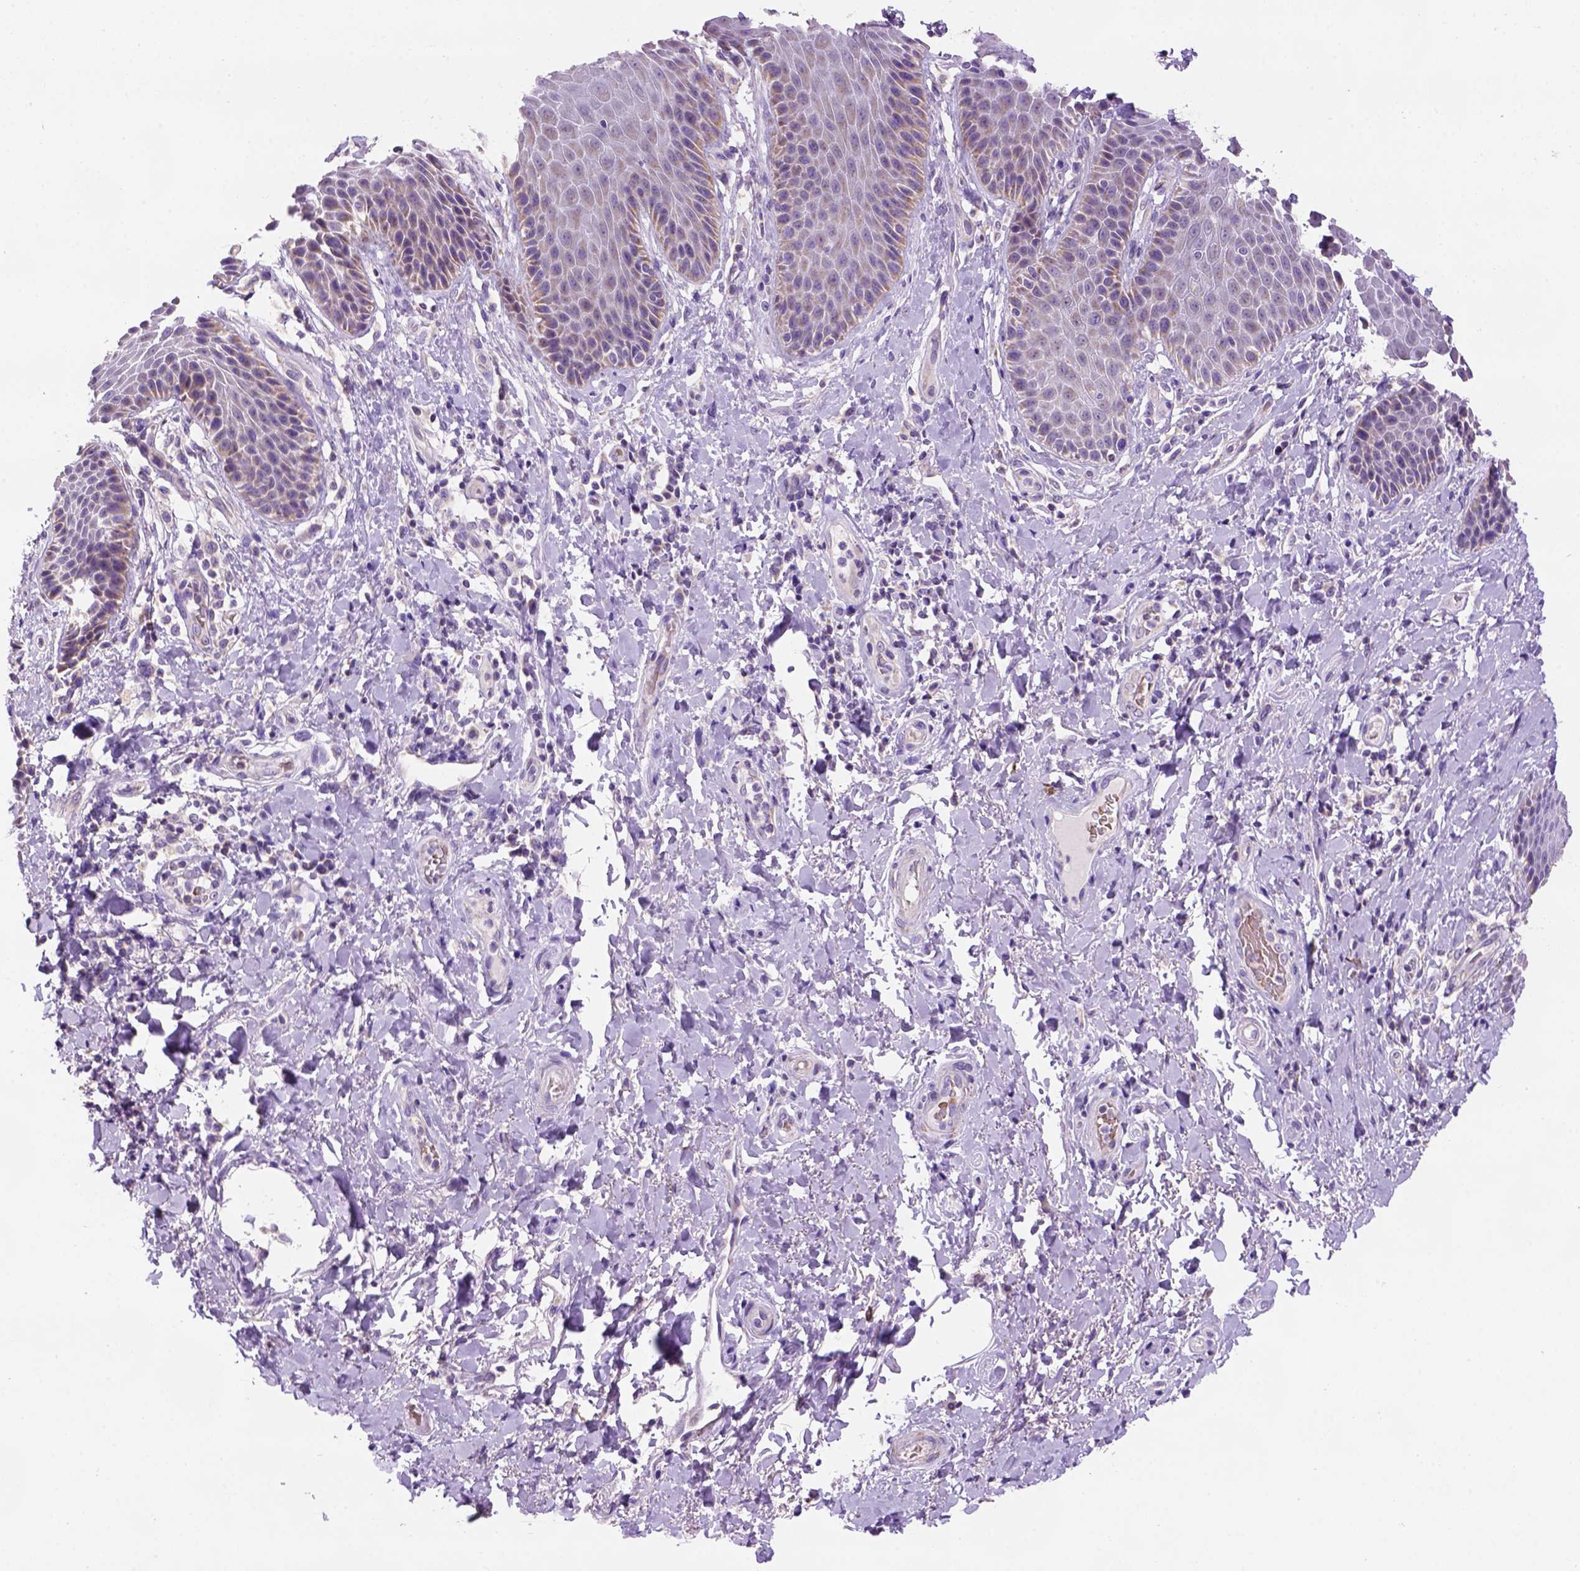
{"staining": {"intensity": "weak", "quantity": "25%-75%", "location": "cytoplasmic/membranous"}, "tissue": "skin", "cell_type": "Epidermal cells", "image_type": "normal", "snomed": [{"axis": "morphology", "description": "Normal tissue, NOS"}, {"axis": "topography", "description": "Anal"}, {"axis": "topography", "description": "Peripheral nerve tissue"}], "caption": "Benign skin shows weak cytoplasmic/membranous expression in about 25%-75% of epidermal cells, visualized by immunohistochemistry. The staining was performed using DAB (3,3'-diaminobenzidine), with brown indicating positive protein expression. Nuclei are stained blue with hematoxylin.", "gene": "L2HGDH", "patient": {"sex": "male", "age": 51}}